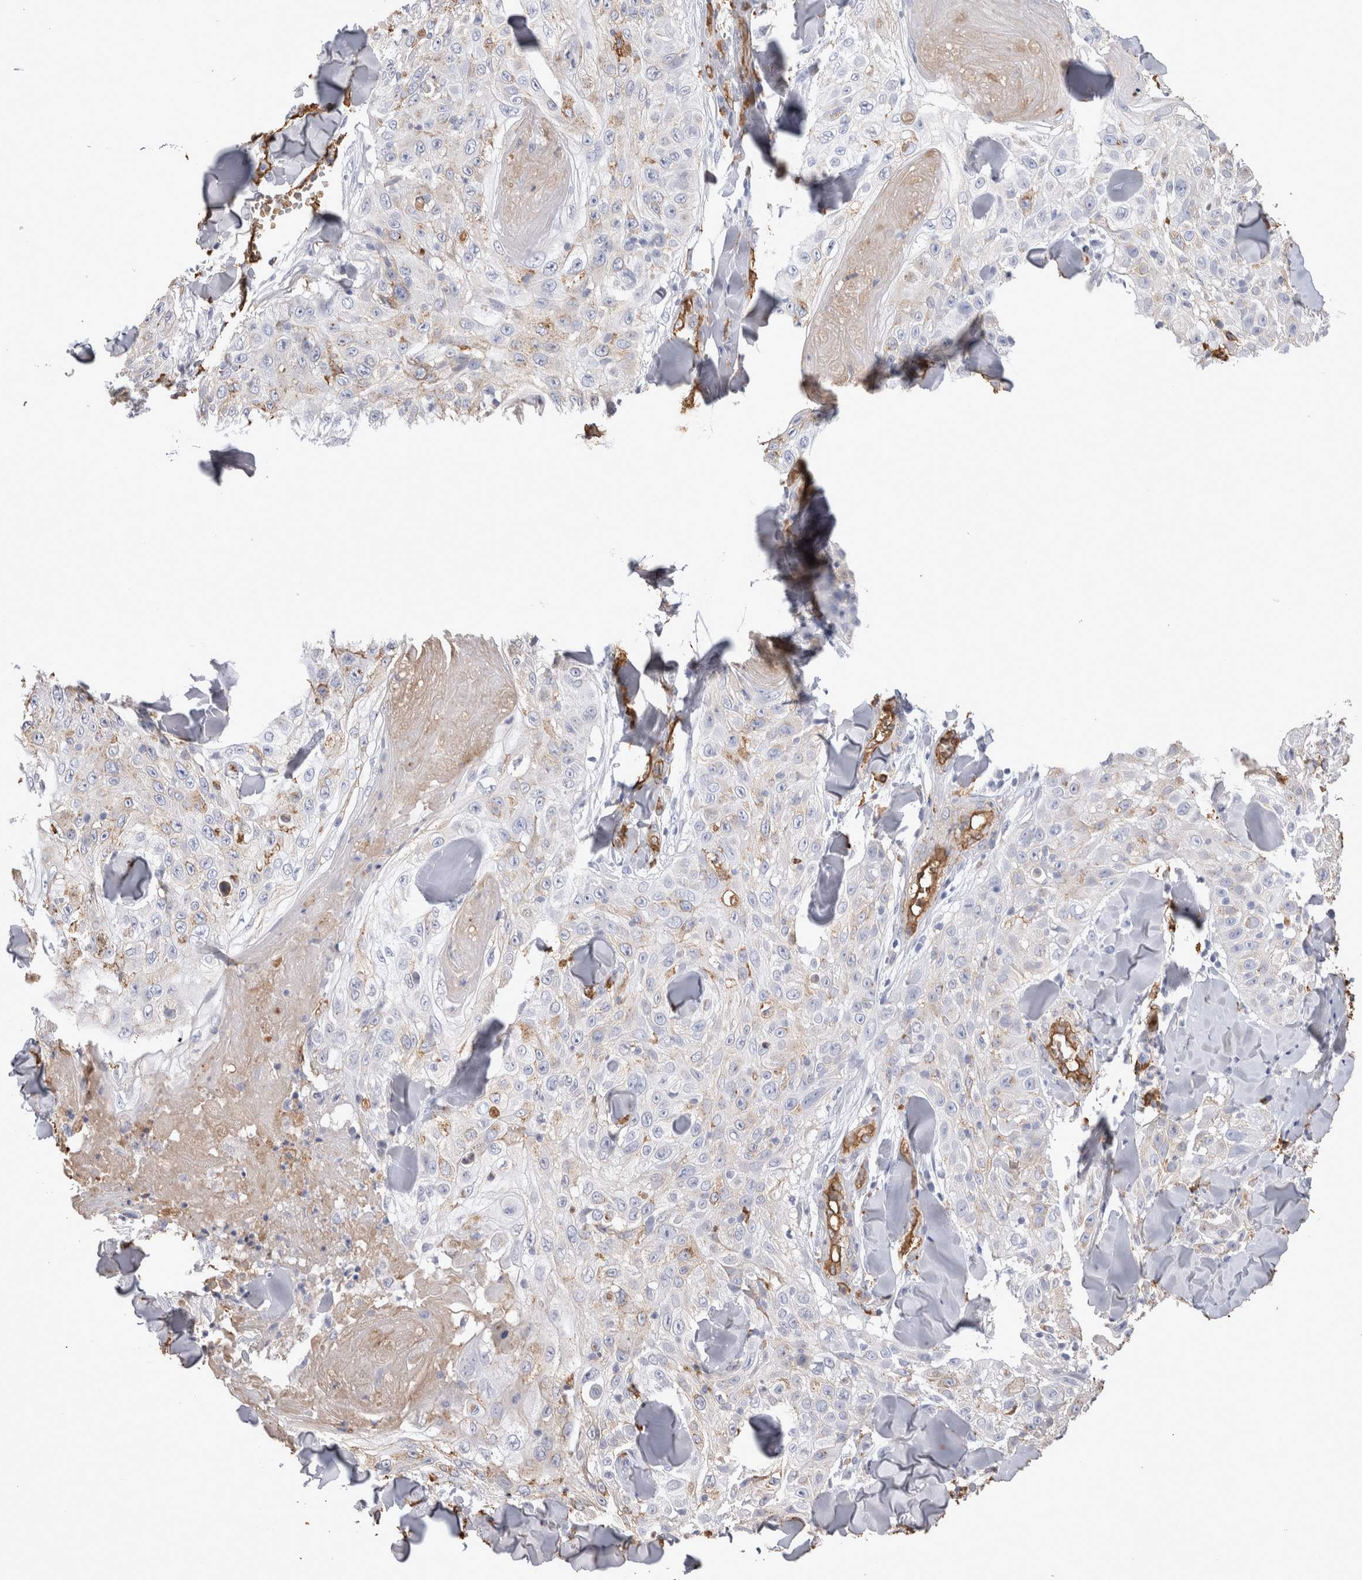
{"staining": {"intensity": "weak", "quantity": "<25%", "location": "cytoplasmic/membranous"}, "tissue": "skin cancer", "cell_type": "Tumor cells", "image_type": "cancer", "snomed": [{"axis": "morphology", "description": "Squamous cell carcinoma, NOS"}, {"axis": "topography", "description": "Skin"}], "caption": "This is an immunohistochemistry (IHC) histopathology image of human skin squamous cell carcinoma. There is no positivity in tumor cells.", "gene": "IL17RC", "patient": {"sex": "male", "age": 86}}